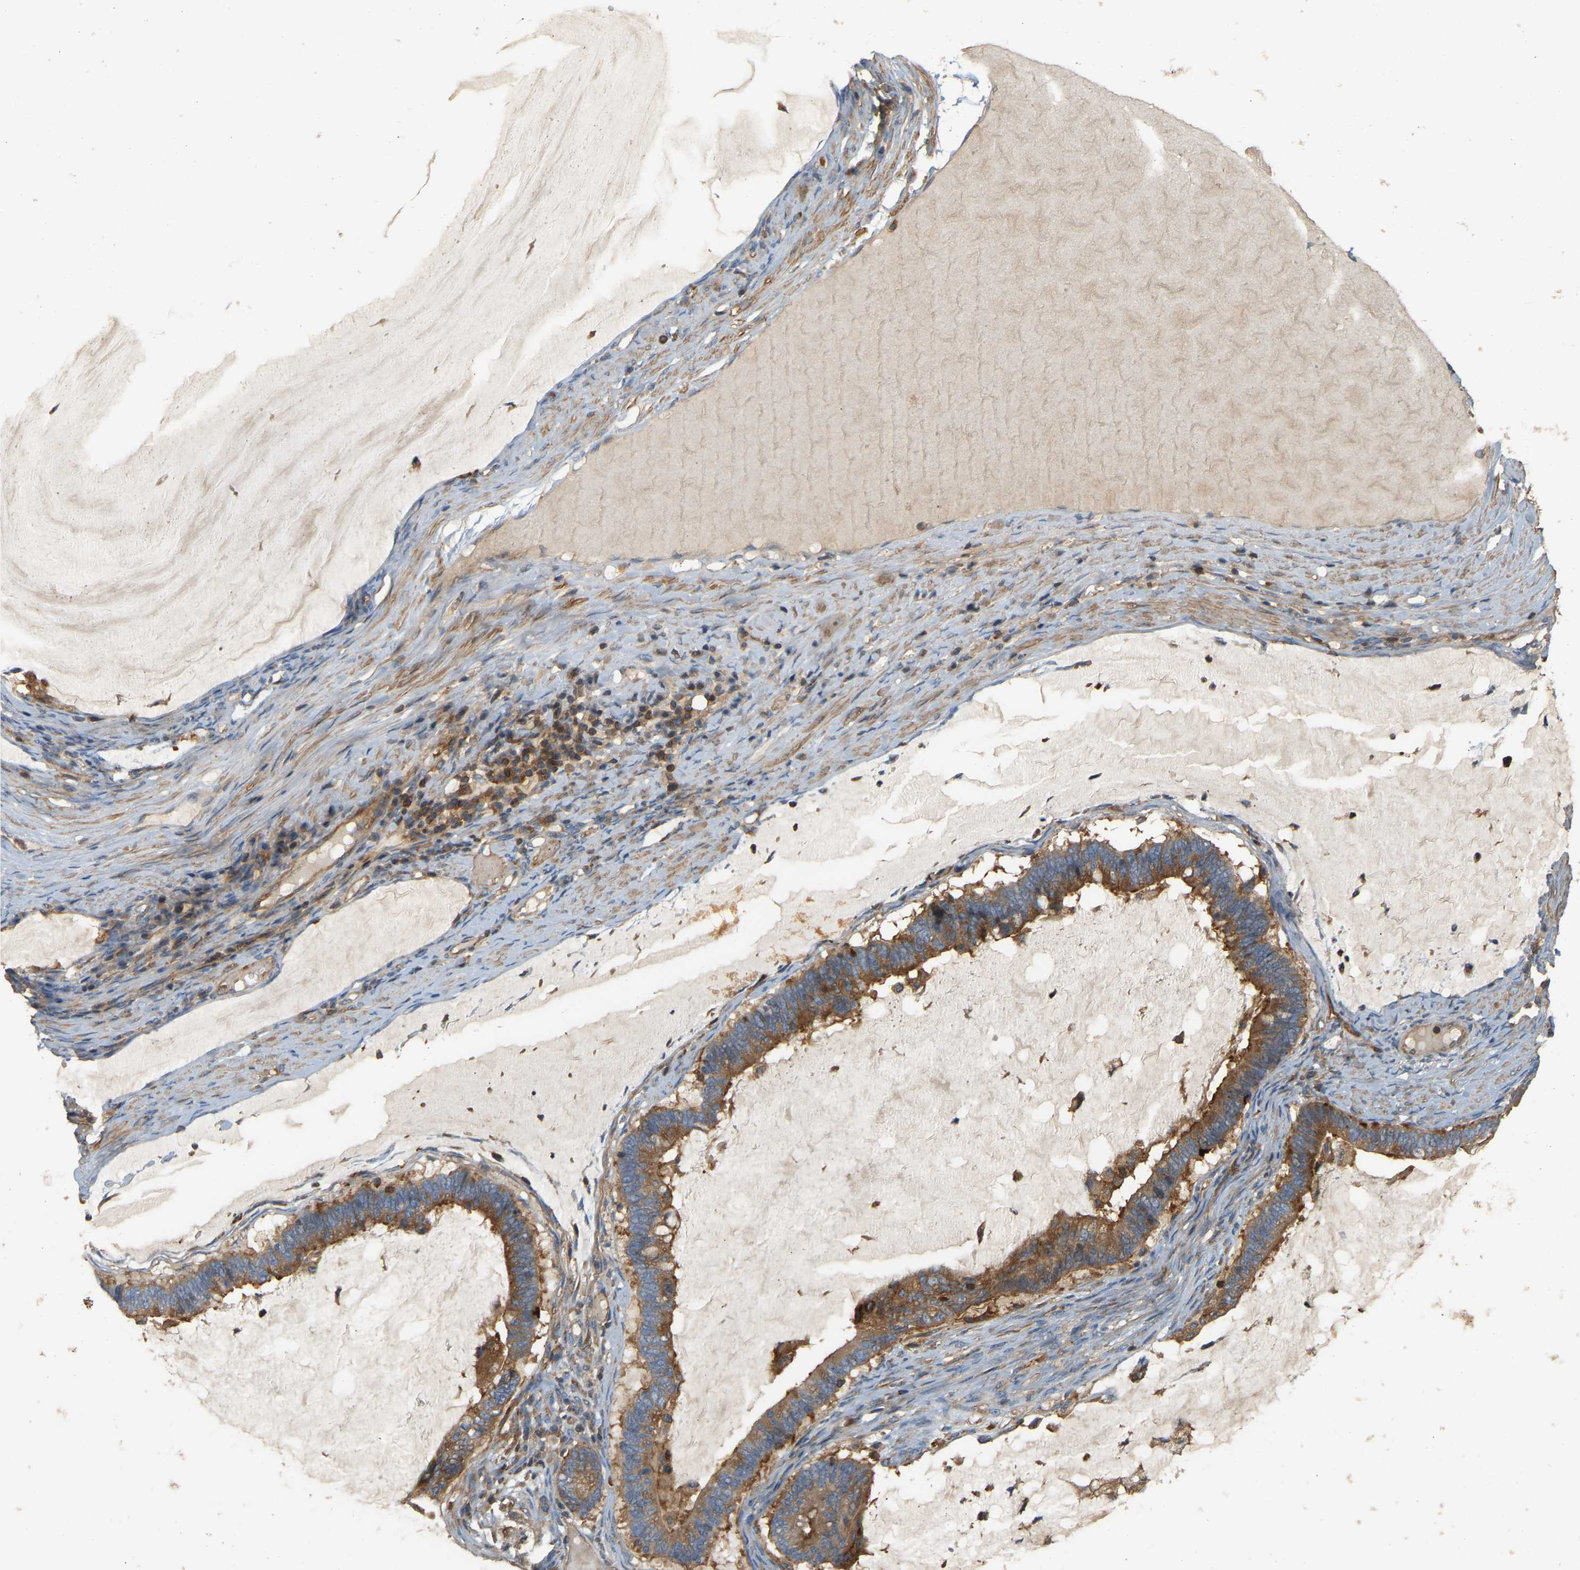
{"staining": {"intensity": "moderate", "quantity": ">75%", "location": "cytoplasmic/membranous"}, "tissue": "ovarian cancer", "cell_type": "Tumor cells", "image_type": "cancer", "snomed": [{"axis": "morphology", "description": "Cystadenocarcinoma, mucinous, NOS"}, {"axis": "topography", "description": "Ovary"}], "caption": "This photomicrograph reveals mucinous cystadenocarcinoma (ovarian) stained with IHC to label a protein in brown. The cytoplasmic/membranous of tumor cells show moderate positivity for the protein. Nuclei are counter-stained blue.", "gene": "AKAP13", "patient": {"sex": "female", "age": 61}}